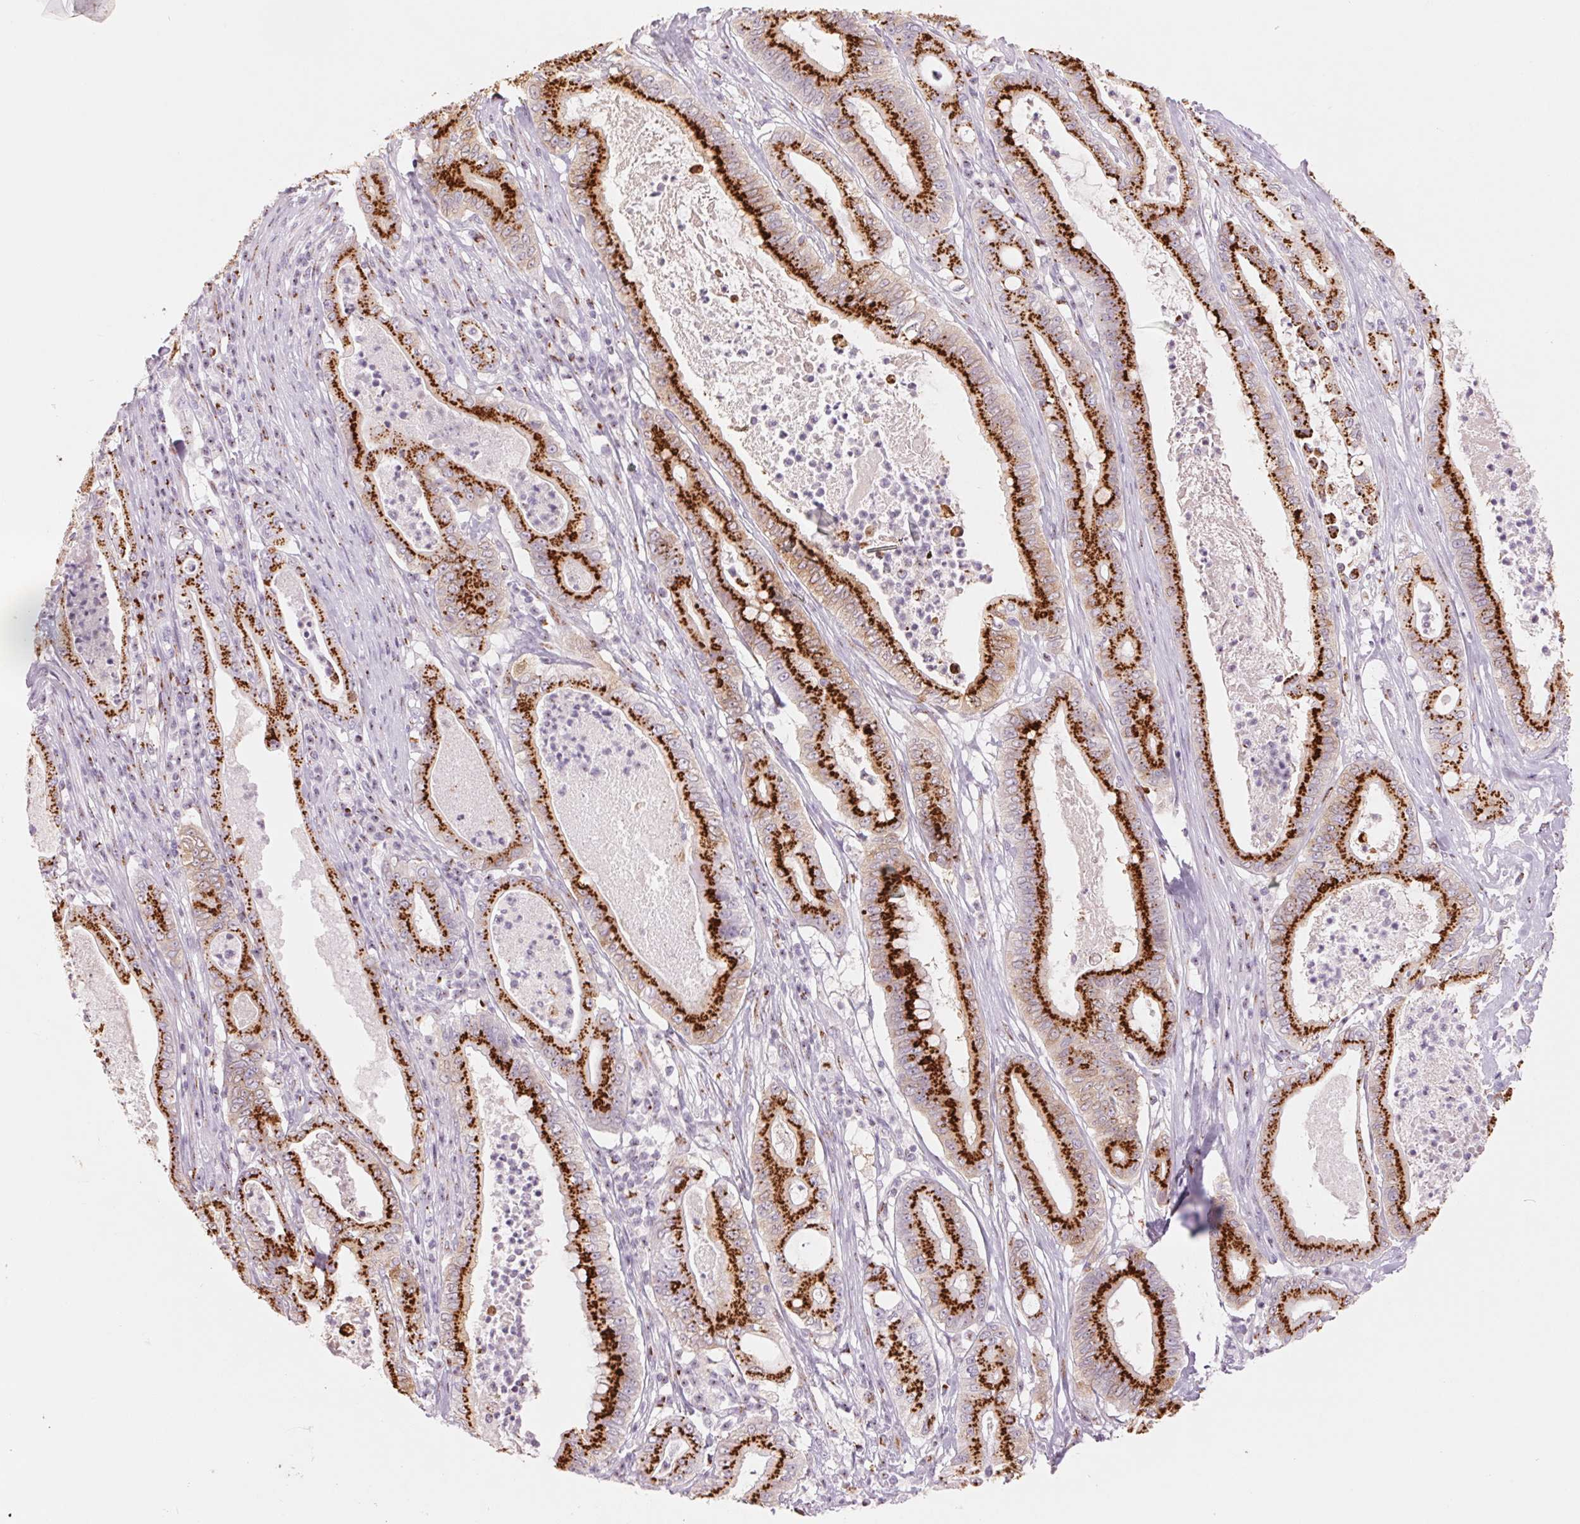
{"staining": {"intensity": "strong", "quantity": ">75%", "location": "cytoplasmic/membranous"}, "tissue": "pancreatic cancer", "cell_type": "Tumor cells", "image_type": "cancer", "snomed": [{"axis": "morphology", "description": "Adenocarcinoma, NOS"}, {"axis": "topography", "description": "Pancreas"}], "caption": "This is a micrograph of IHC staining of pancreatic adenocarcinoma, which shows strong staining in the cytoplasmic/membranous of tumor cells.", "gene": "GALNT7", "patient": {"sex": "male", "age": 71}}